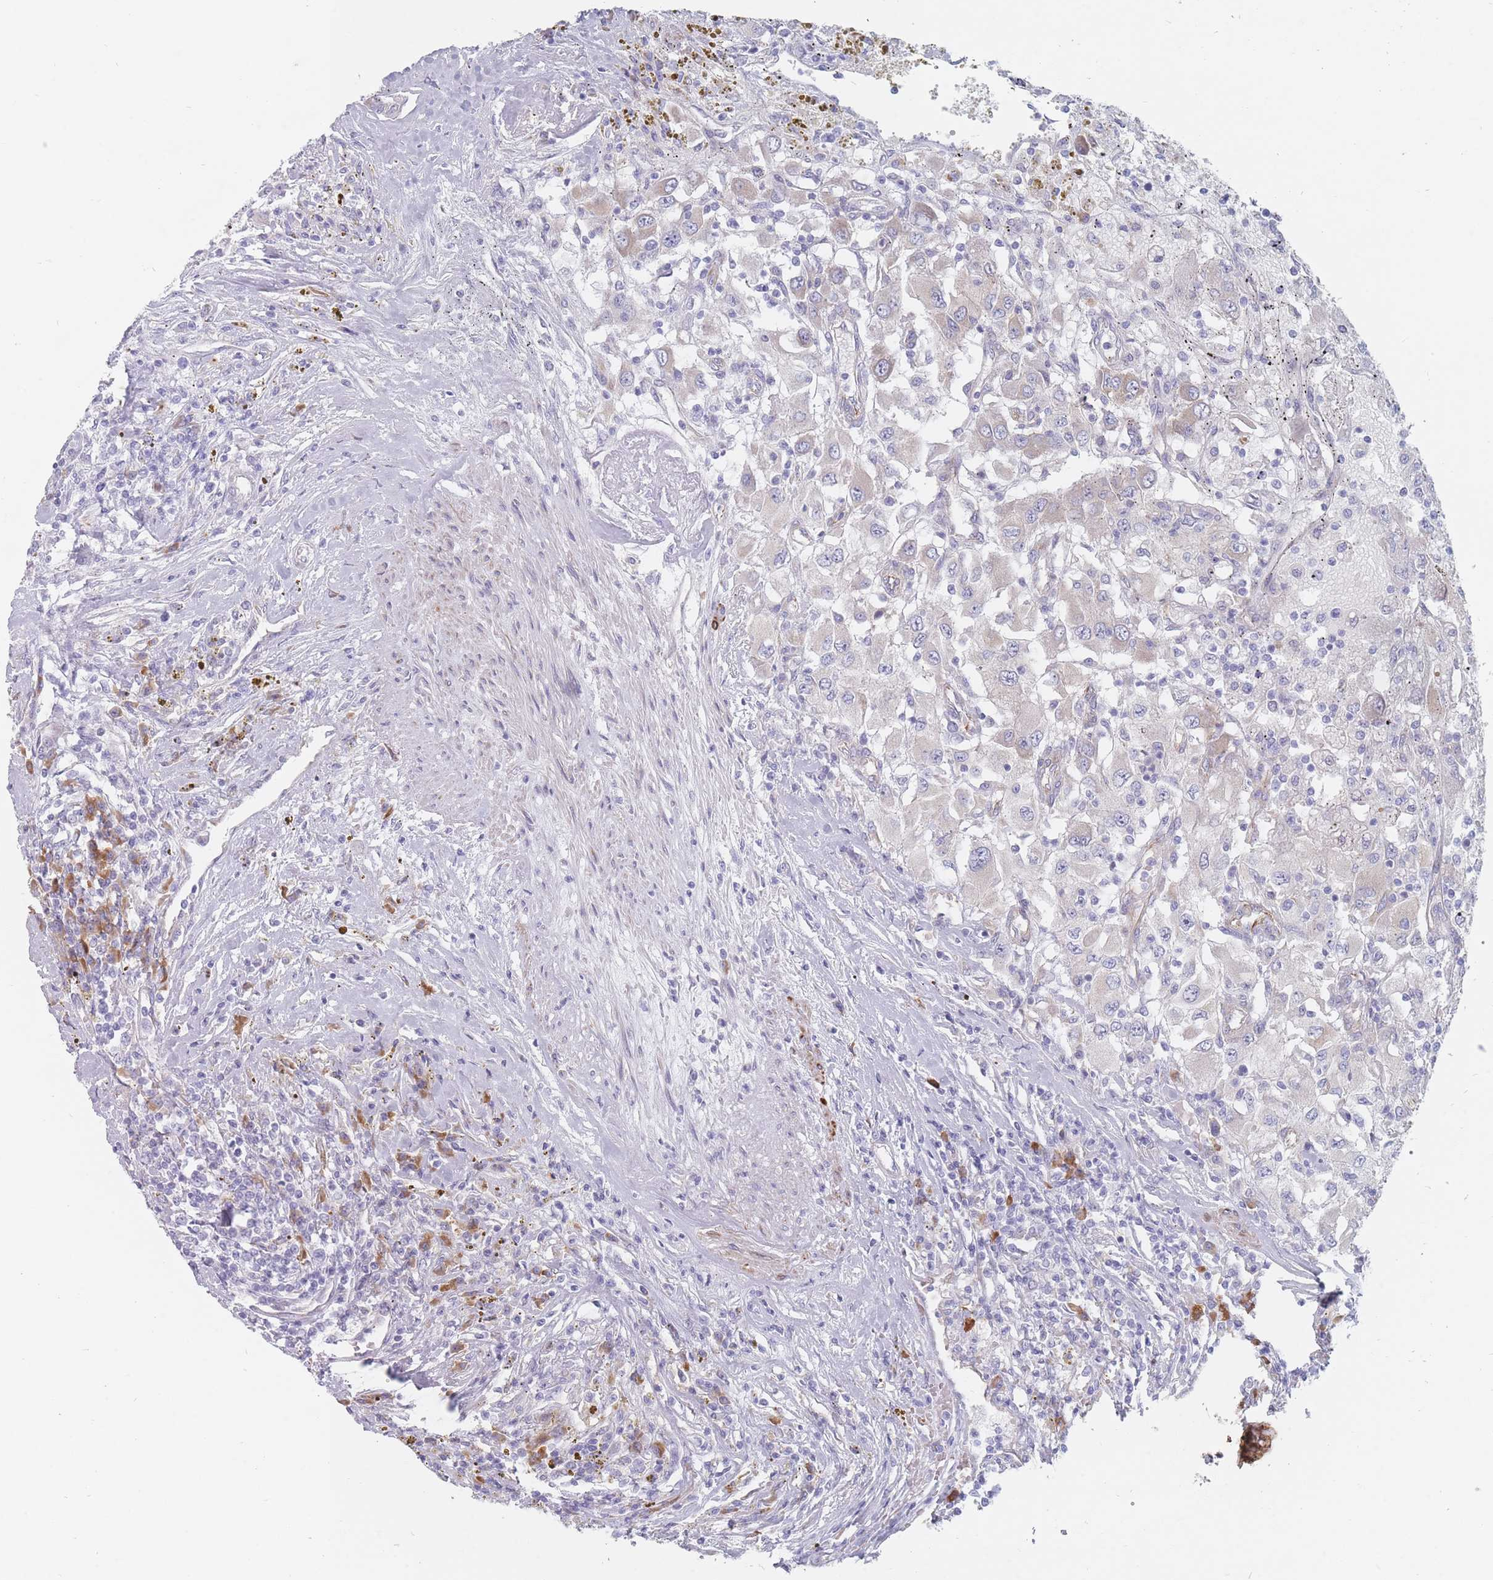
{"staining": {"intensity": "negative", "quantity": "none", "location": "none"}, "tissue": "renal cancer", "cell_type": "Tumor cells", "image_type": "cancer", "snomed": [{"axis": "morphology", "description": "Adenocarcinoma, NOS"}, {"axis": "topography", "description": "Kidney"}], "caption": "Immunohistochemistry image of adenocarcinoma (renal) stained for a protein (brown), which exhibits no expression in tumor cells.", "gene": "ERBIN", "patient": {"sex": "female", "age": 67}}